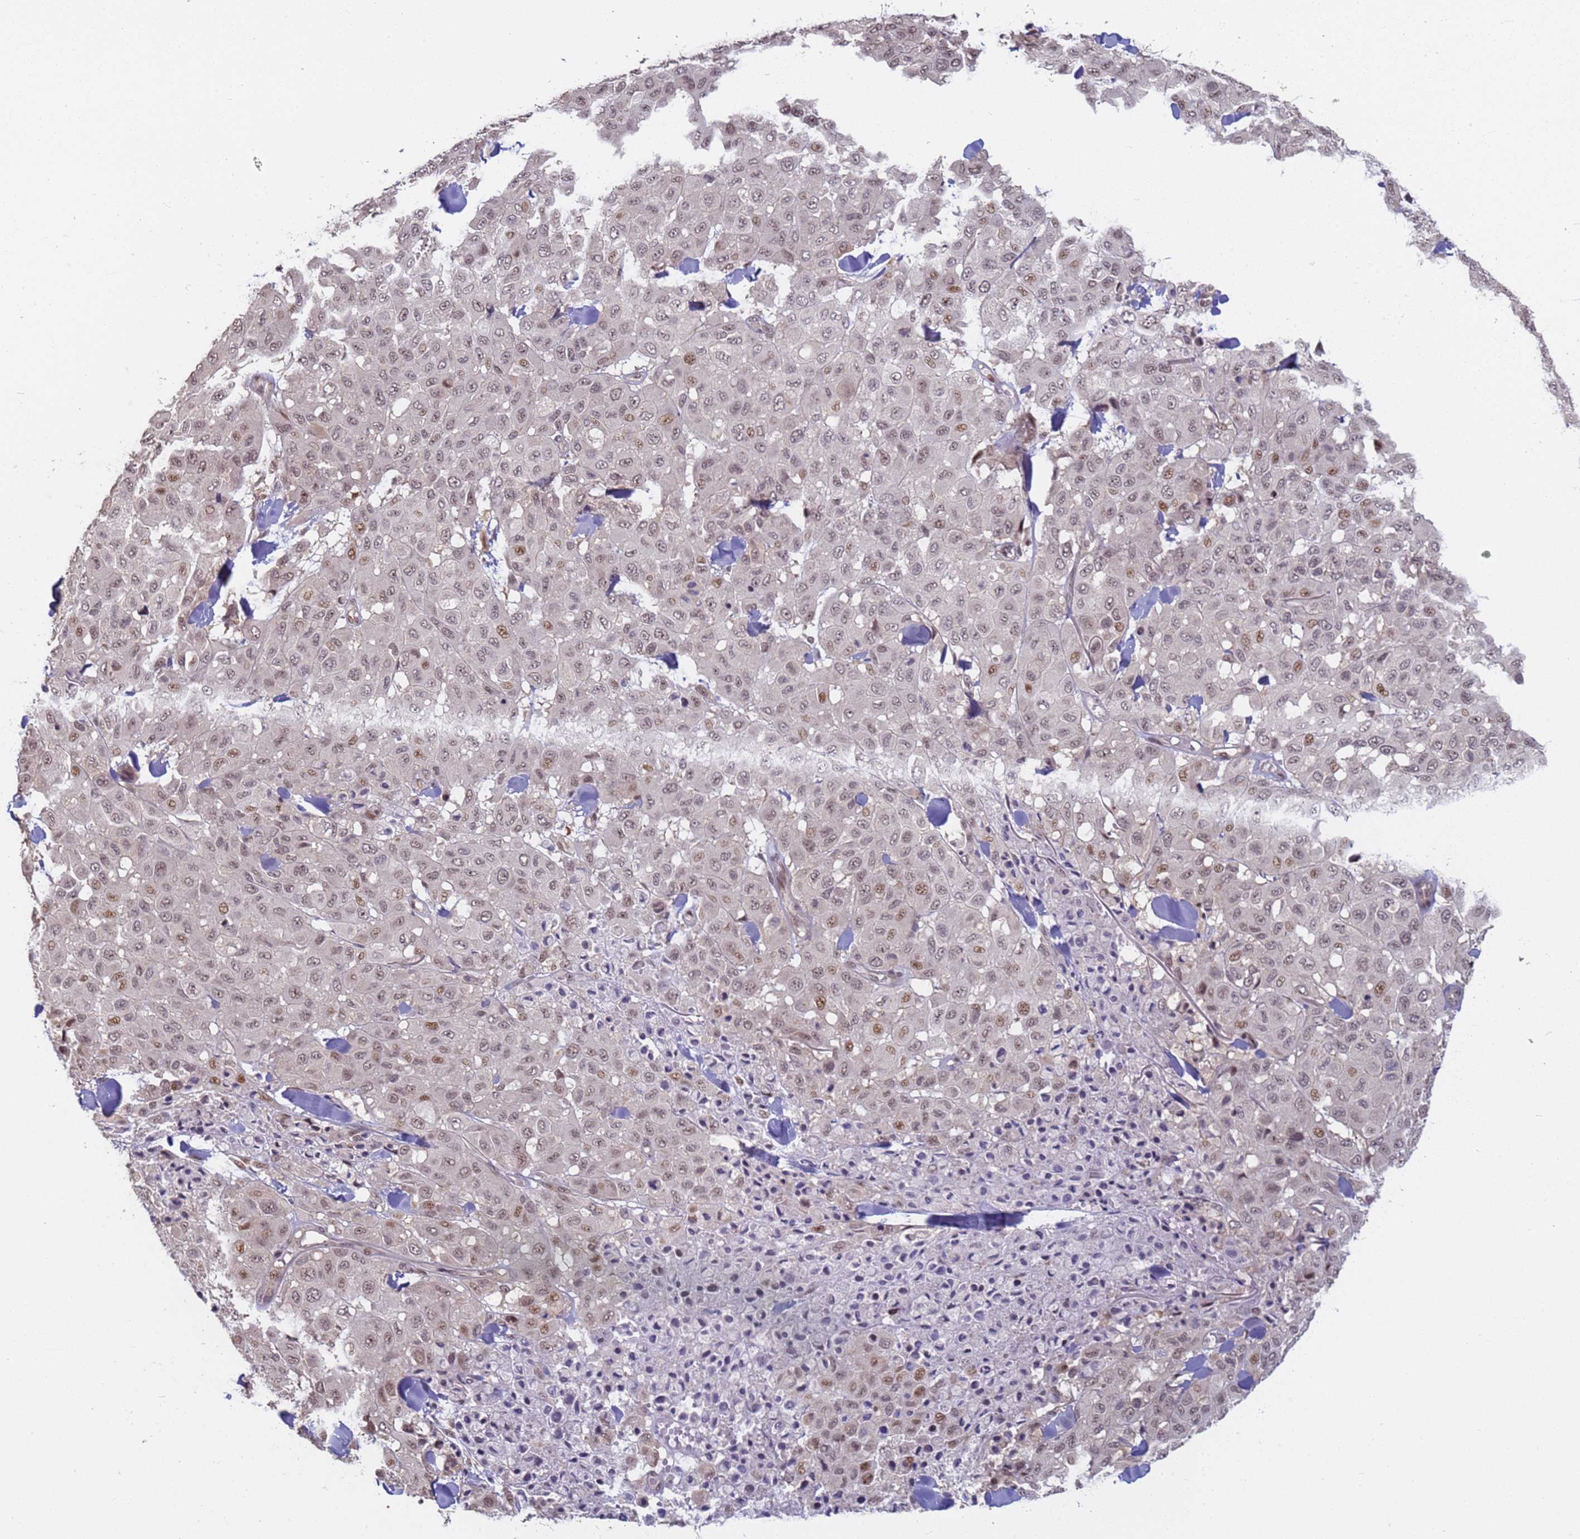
{"staining": {"intensity": "moderate", "quantity": "25%-75%", "location": "nuclear"}, "tissue": "melanoma", "cell_type": "Tumor cells", "image_type": "cancer", "snomed": [{"axis": "morphology", "description": "Malignant melanoma, Metastatic site"}, {"axis": "topography", "description": "Skin"}], "caption": "IHC histopathology image of neoplastic tissue: melanoma stained using immunohistochemistry displays medium levels of moderate protein expression localized specifically in the nuclear of tumor cells, appearing as a nuclear brown color.", "gene": "VWA3A", "patient": {"sex": "female", "age": 81}}